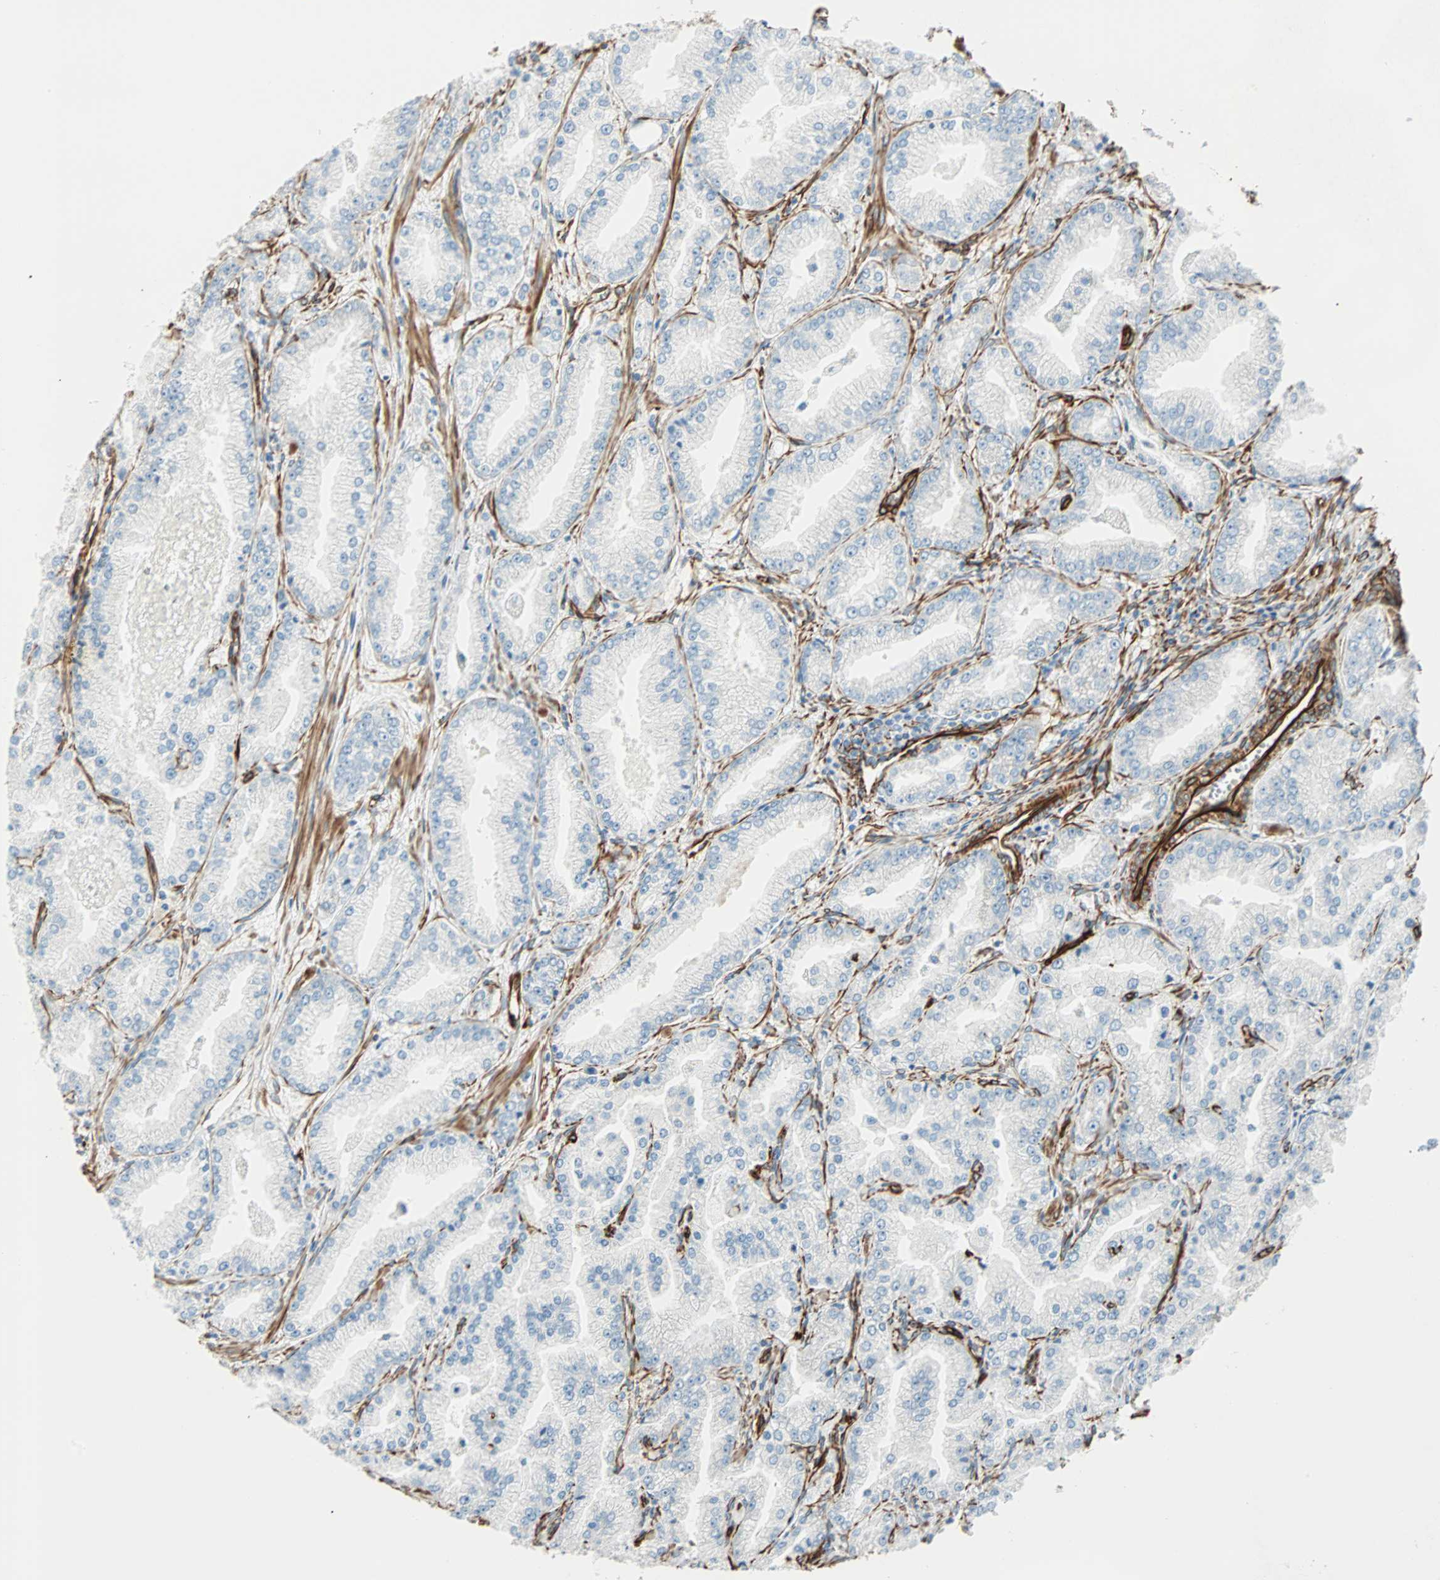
{"staining": {"intensity": "negative", "quantity": "none", "location": "none"}, "tissue": "prostate cancer", "cell_type": "Tumor cells", "image_type": "cancer", "snomed": [{"axis": "morphology", "description": "Adenocarcinoma, High grade"}, {"axis": "topography", "description": "Prostate"}], "caption": "Adenocarcinoma (high-grade) (prostate) was stained to show a protein in brown. There is no significant positivity in tumor cells.", "gene": "NES", "patient": {"sex": "male", "age": 61}}